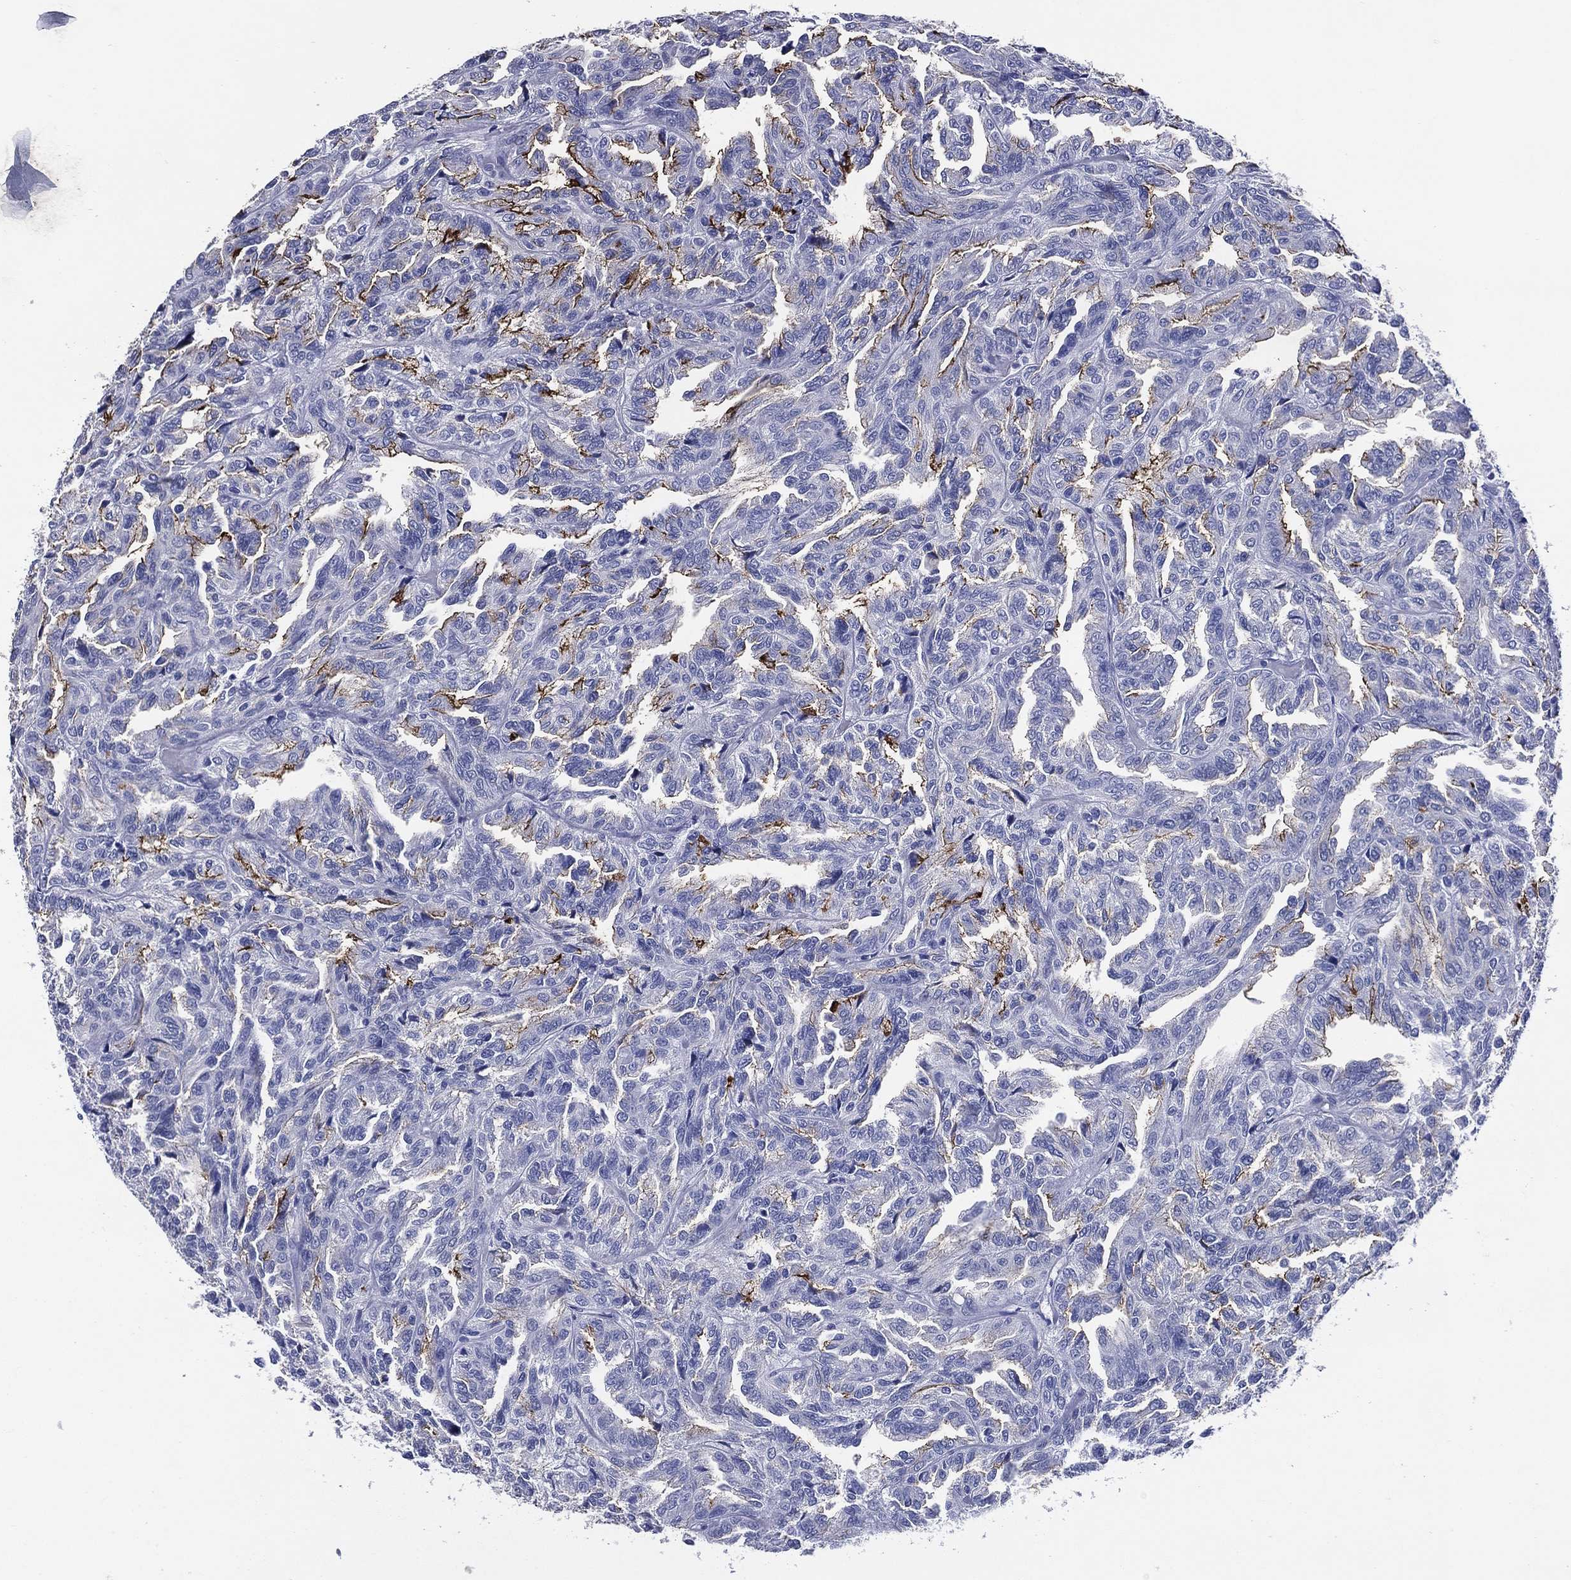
{"staining": {"intensity": "strong", "quantity": "<25%", "location": "cytoplasmic/membranous"}, "tissue": "renal cancer", "cell_type": "Tumor cells", "image_type": "cancer", "snomed": [{"axis": "morphology", "description": "Adenocarcinoma, NOS"}, {"axis": "topography", "description": "Kidney"}], "caption": "Human renal adenocarcinoma stained with a protein marker displays strong staining in tumor cells.", "gene": "ACE2", "patient": {"sex": "male", "age": 79}}